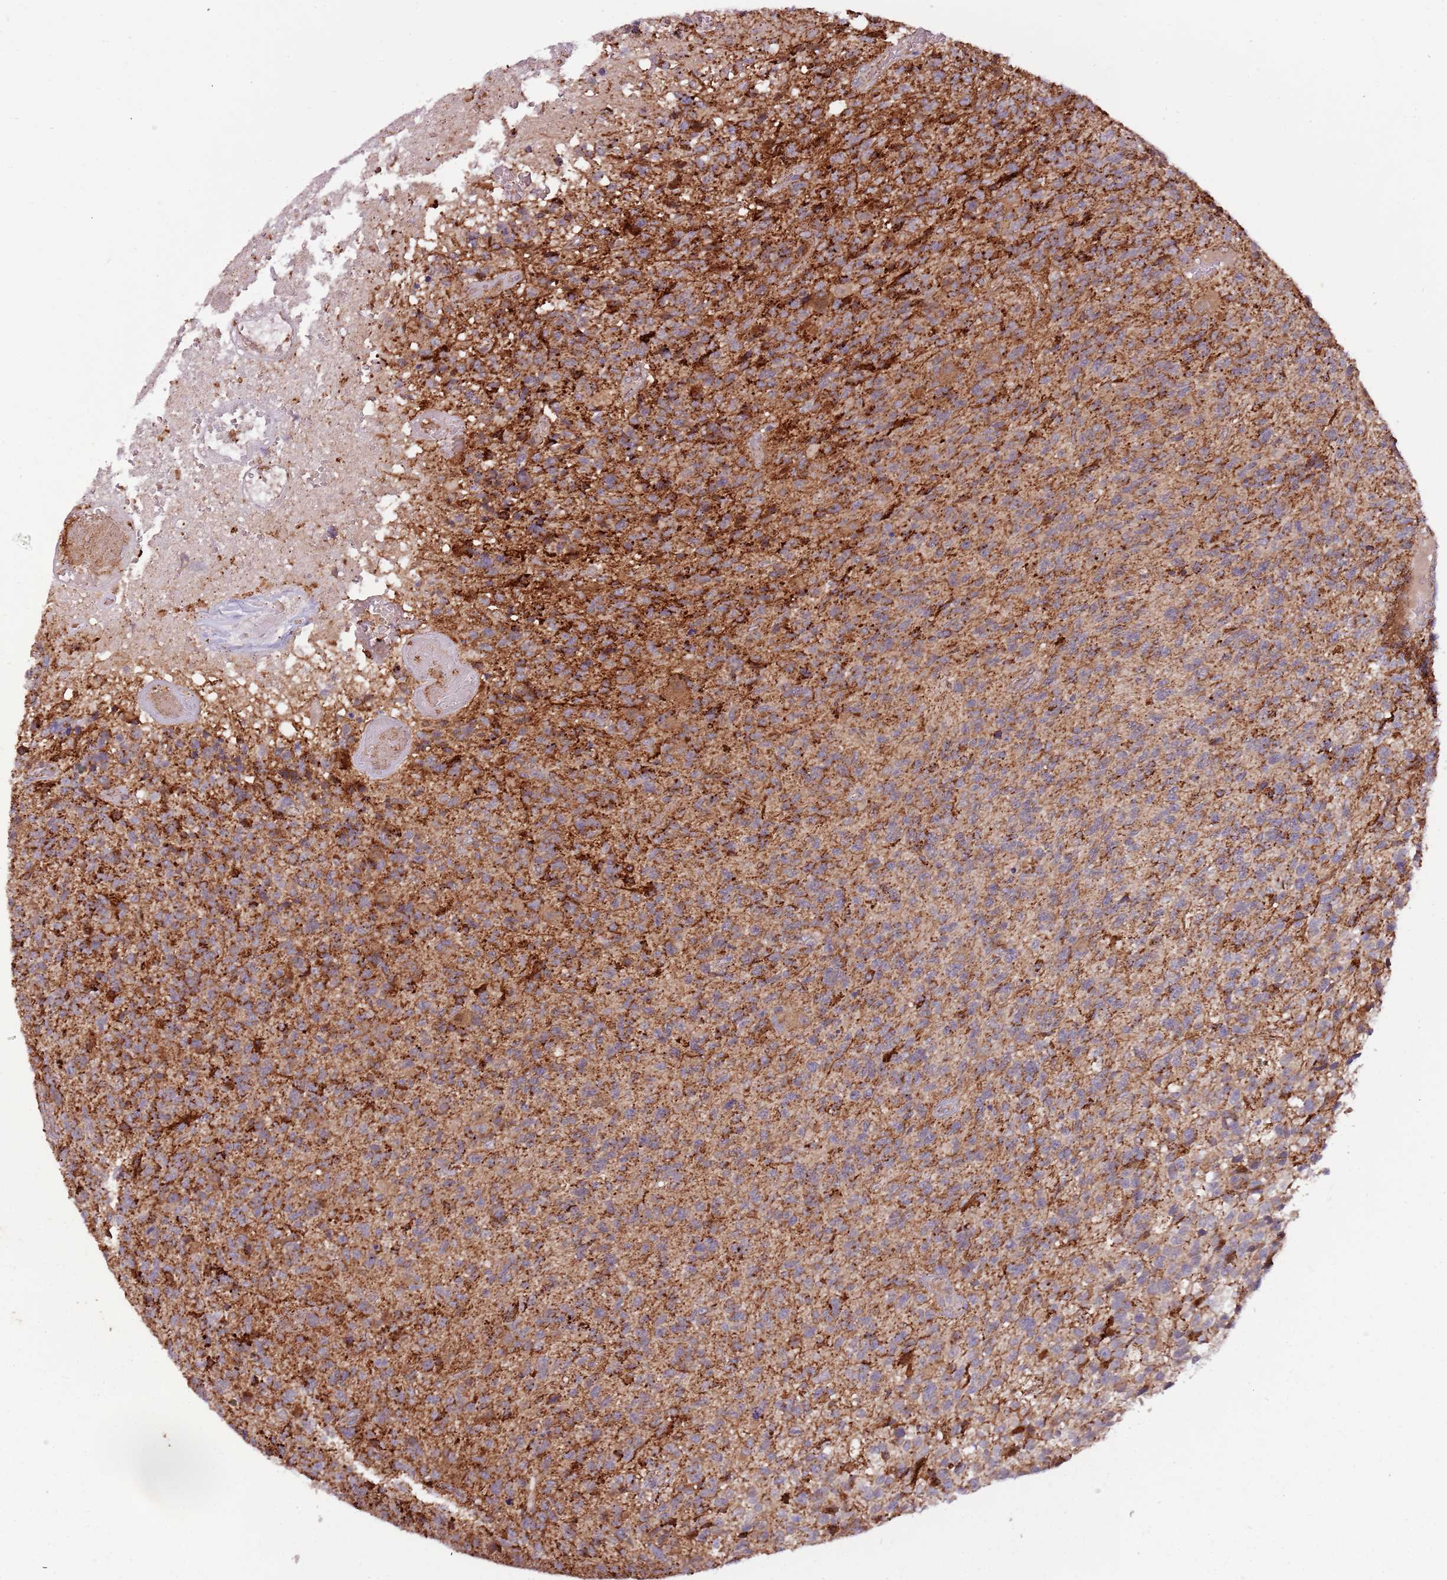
{"staining": {"intensity": "moderate", "quantity": ">75%", "location": "cytoplasmic/membranous"}, "tissue": "glioma", "cell_type": "Tumor cells", "image_type": "cancer", "snomed": [{"axis": "morphology", "description": "Glioma, malignant, High grade"}, {"axis": "topography", "description": "Brain"}], "caption": "Immunohistochemistry (IHC) of malignant glioma (high-grade) displays medium levels of moderate cytoplasmic/membranous expression in about >75% of tumor cells.", "gene": "ULK3", "patient": {"sex": "male", "age": 76}}